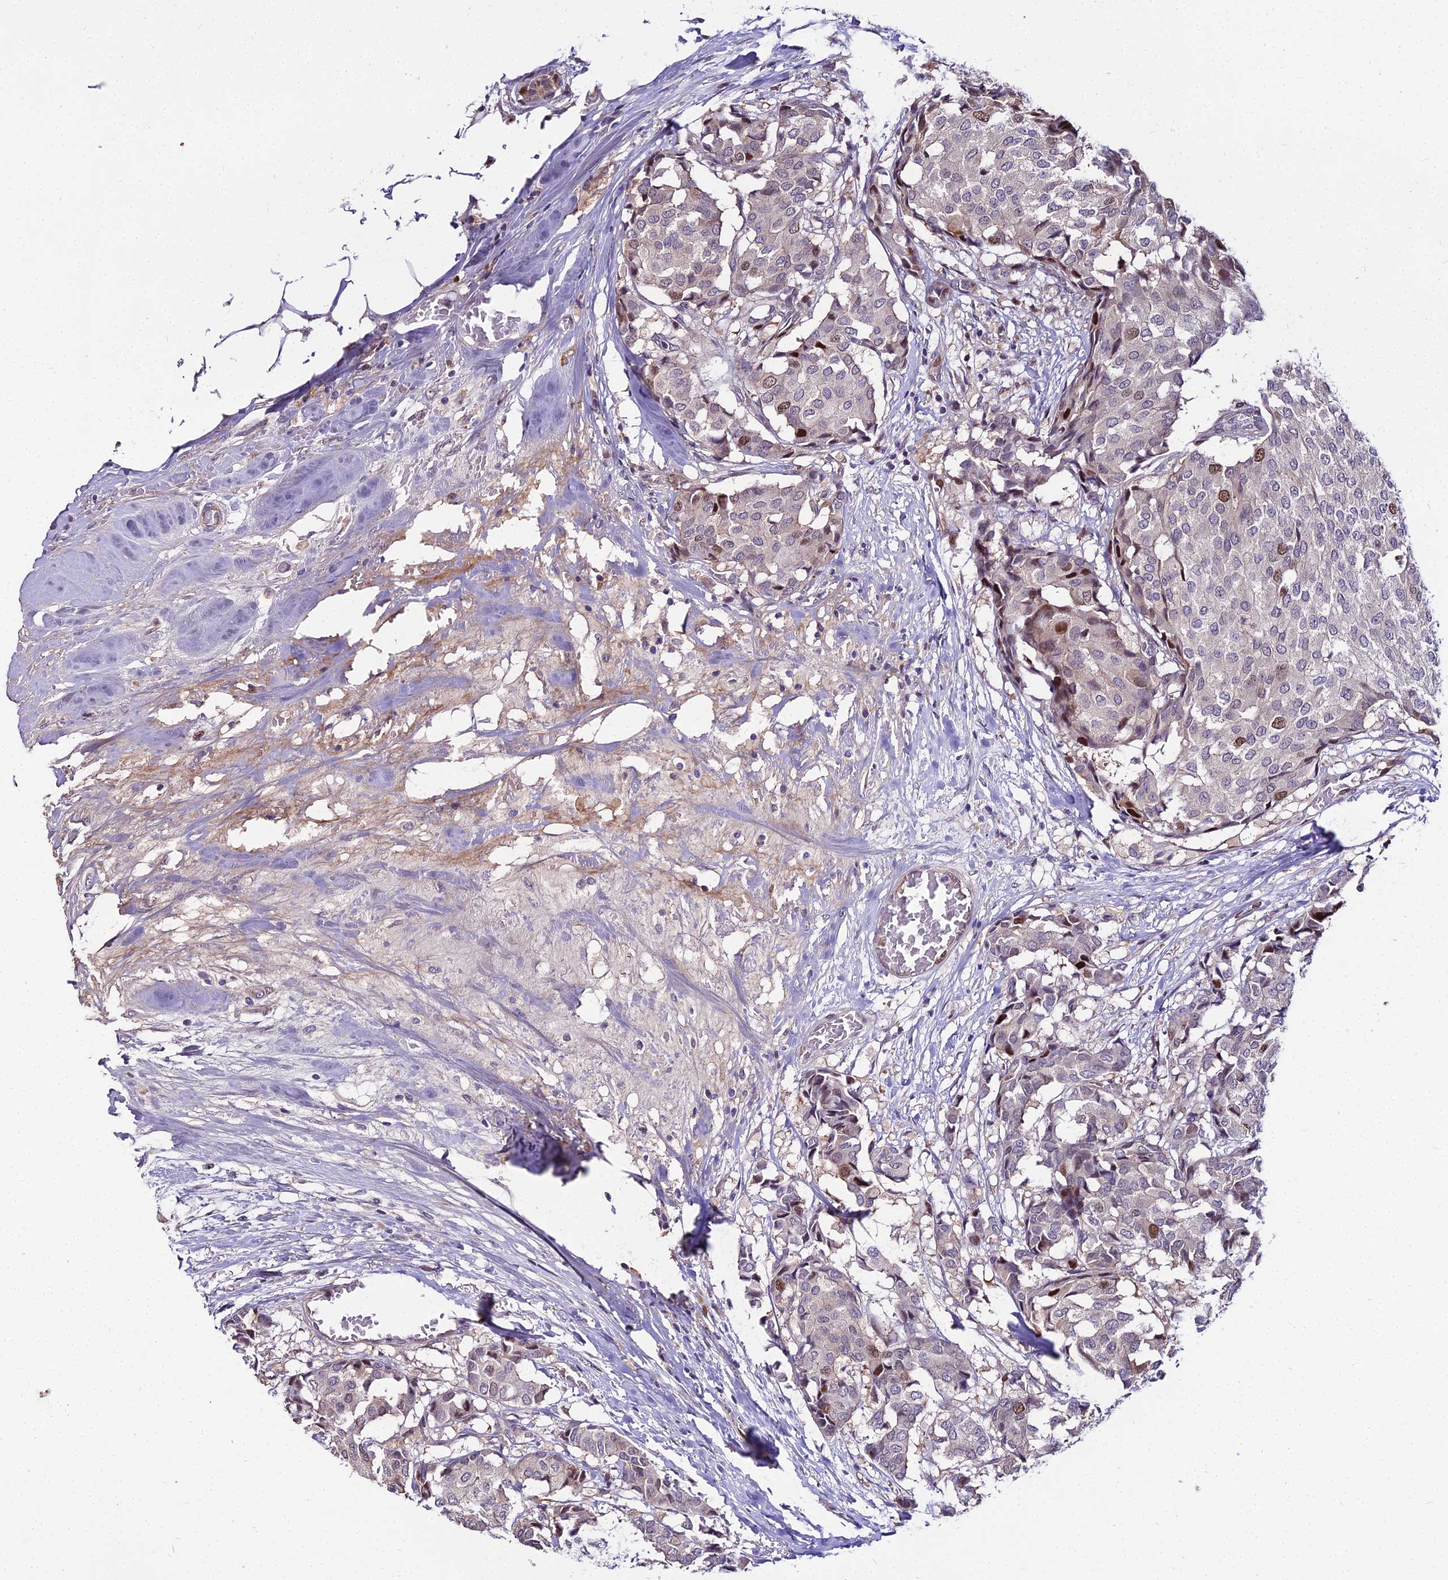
{"staining": {"intensity": "moderate", "quantity": "<25%", "location": "nuclear"}, "tissue": "breast cancer", "cell_type": "Tumor cells", "image_type": "cancer", "snomed": [{"axis": "morphology", "description": "Duct carcinoma"}, {"axis": "topography", "description": "Breast"}], "caption": "Immunohistochemistry (IHC) of infiltrating ductal carcinoma (breast) shows low levels of moderate nuclear expression in approximately <25% of tumor cells.", "gene": "TRIML2", "patient": {"sex": "female", "age": 75}}